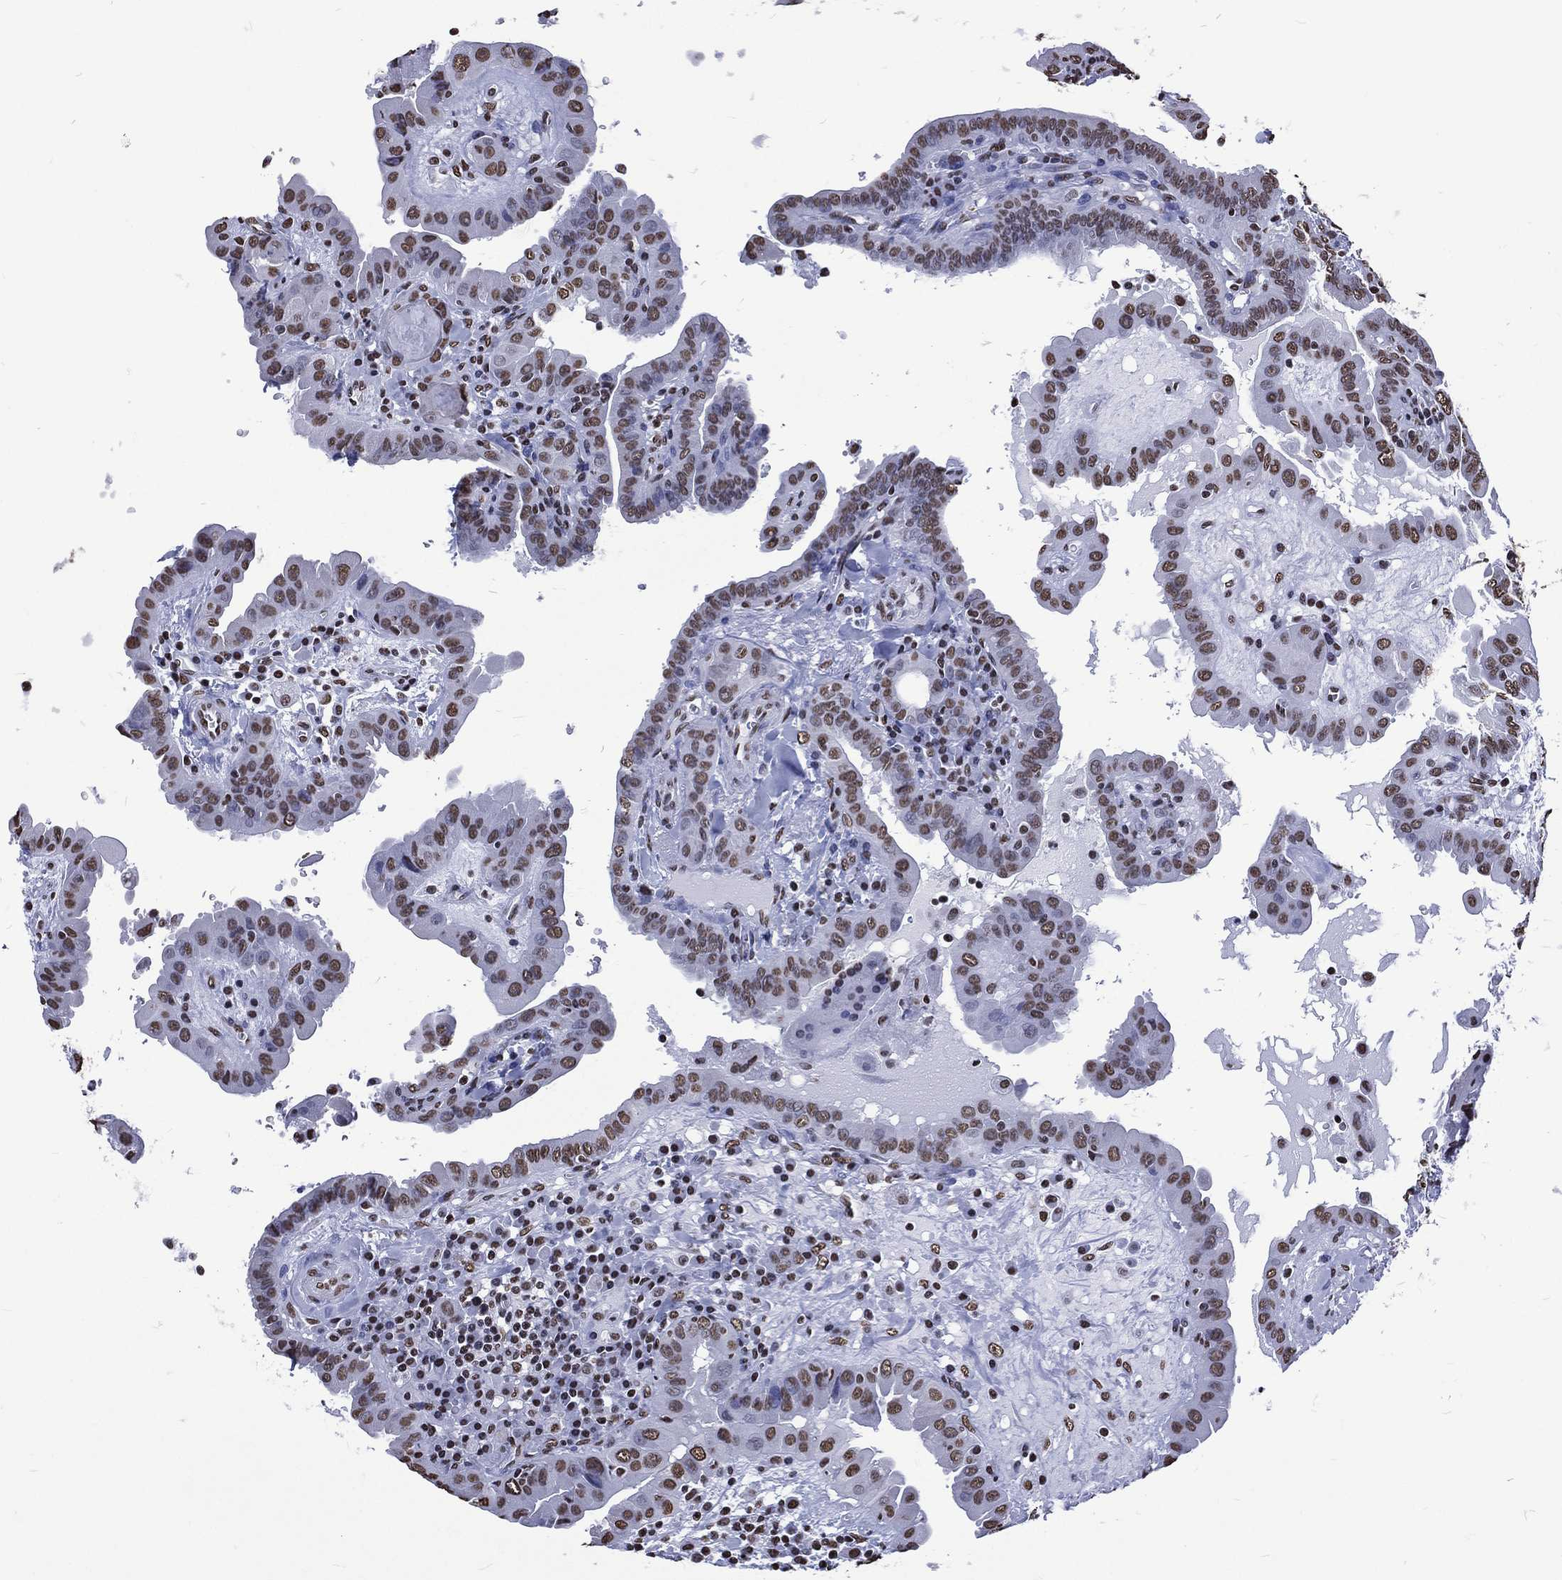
{"staining": {"intensity": "moderate", "quantity": ">75%", "location": "nuclear"}, "tissue": "thyroid cancer", "cell_type": "Tumor cells", "image_type": "cancer", "snomed": [{"axis": "morphology", "description": "Papillary adenocarcinoma, NOS"}, {"axis": "topography", "description": "Thyroid gland"}], "caption": "High-magnification brightfield microscopy of papillary adenocarcinoma (thyroid) stained with DAB (3,3'-diaminobenzidine) (brown) and counterstained with hematoxylin (blue). tumor cells exhibit moderate nuclear positivity is identified in about>75% of cells. The protein of interest is stained brown, and the nuclei are stained in blue (DAB (3,3'-diaminobenzidine) IHC with brightfield microscopy, high magnification).", "gene": "RETREG2", "patient": {"sex": "female", "age": 37}}